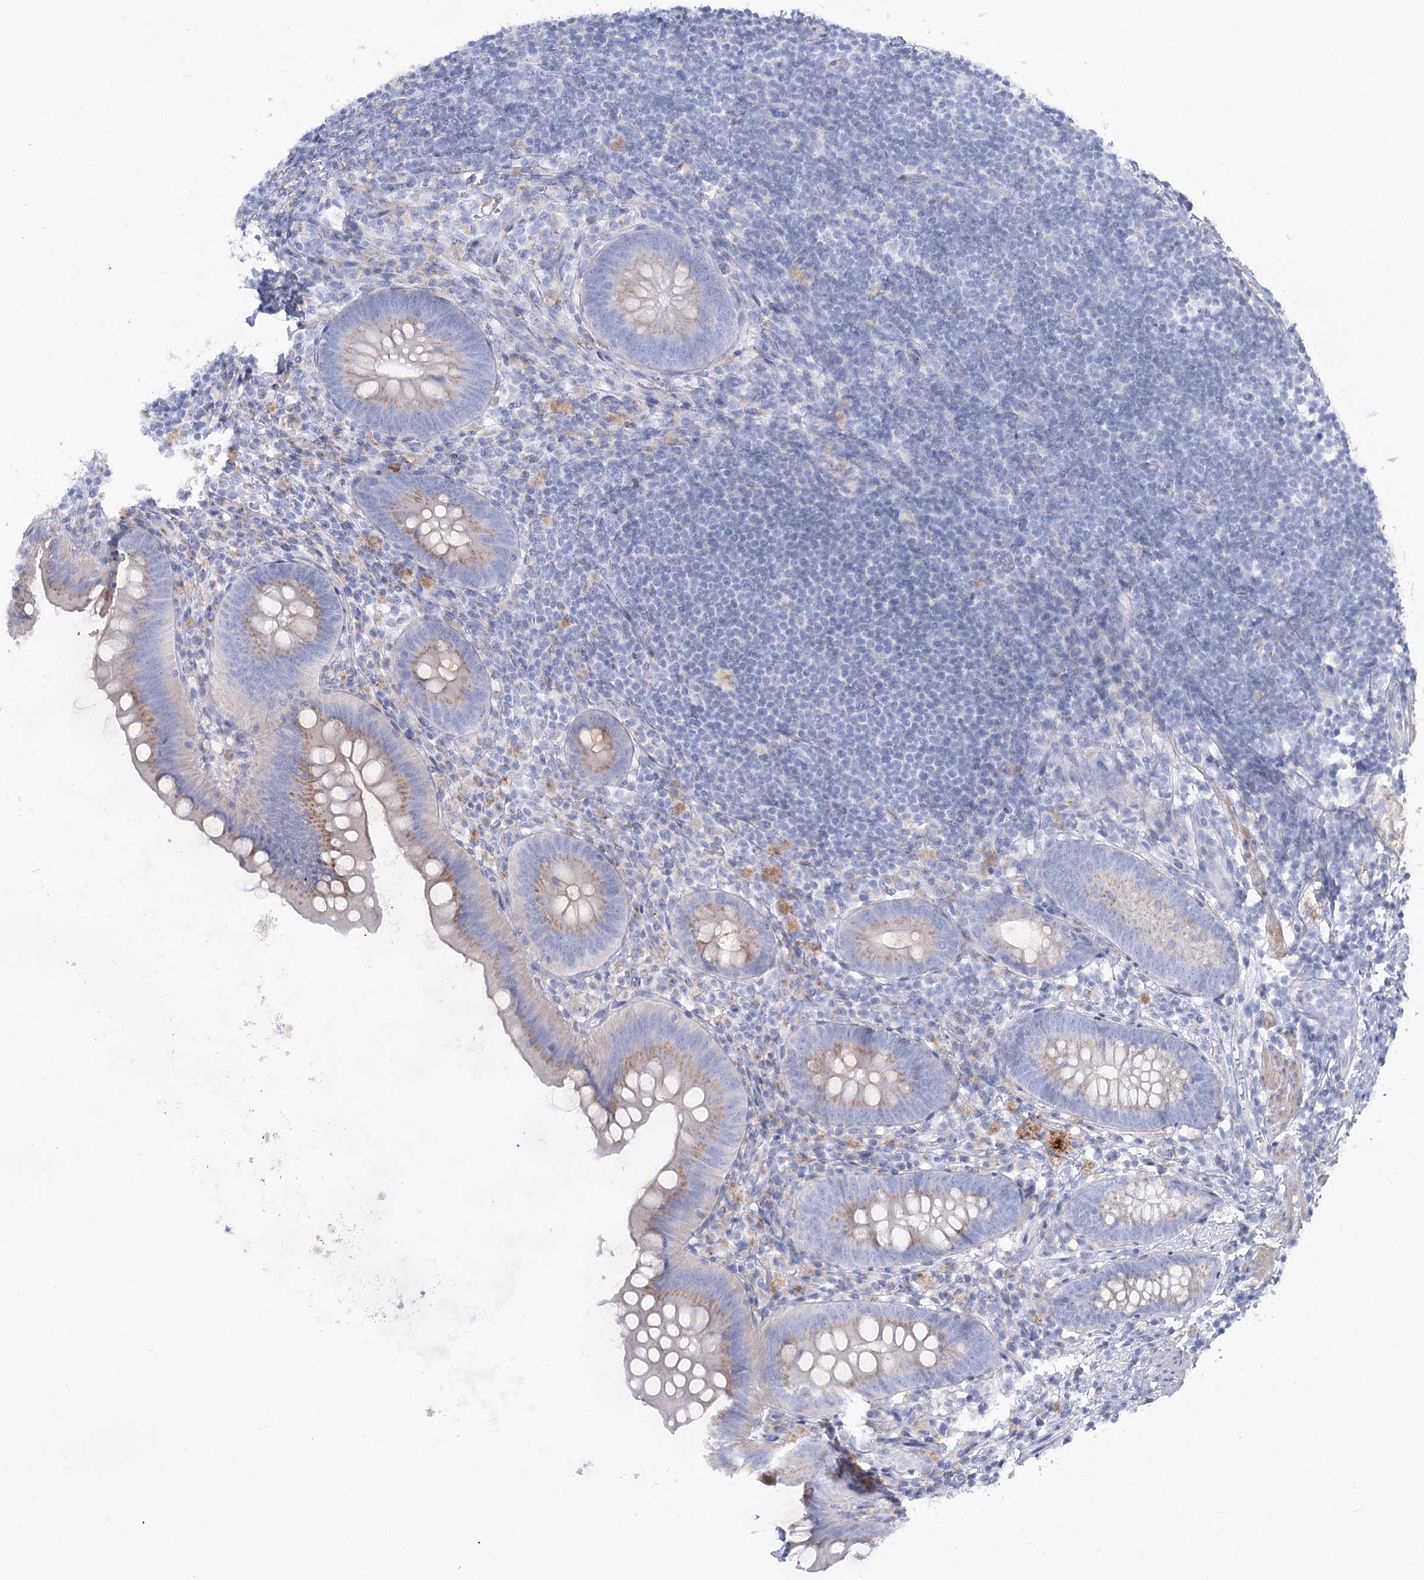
{"staining": {"intensity": "moderate", "quantity": "25%-75%", "location": "cytoplasmic/membranous"}, "tissue": "appendix", "cell_type": "Glandular cells", "image_type": "normal", "snomed": [{"axis": "morphology", "description": "Normal tissue, NOS"}, {"axis": "topography", "description": "Appendix"}], "caption": "Immunohistochemistry of unremarkable human appendix demonstrates medium levels of moderate cytoplasmic/membranous expression in approximately 25%-75% of glandular cells.", "gene": "GBF1", "patient": {"sex": "female", "age": 62}}